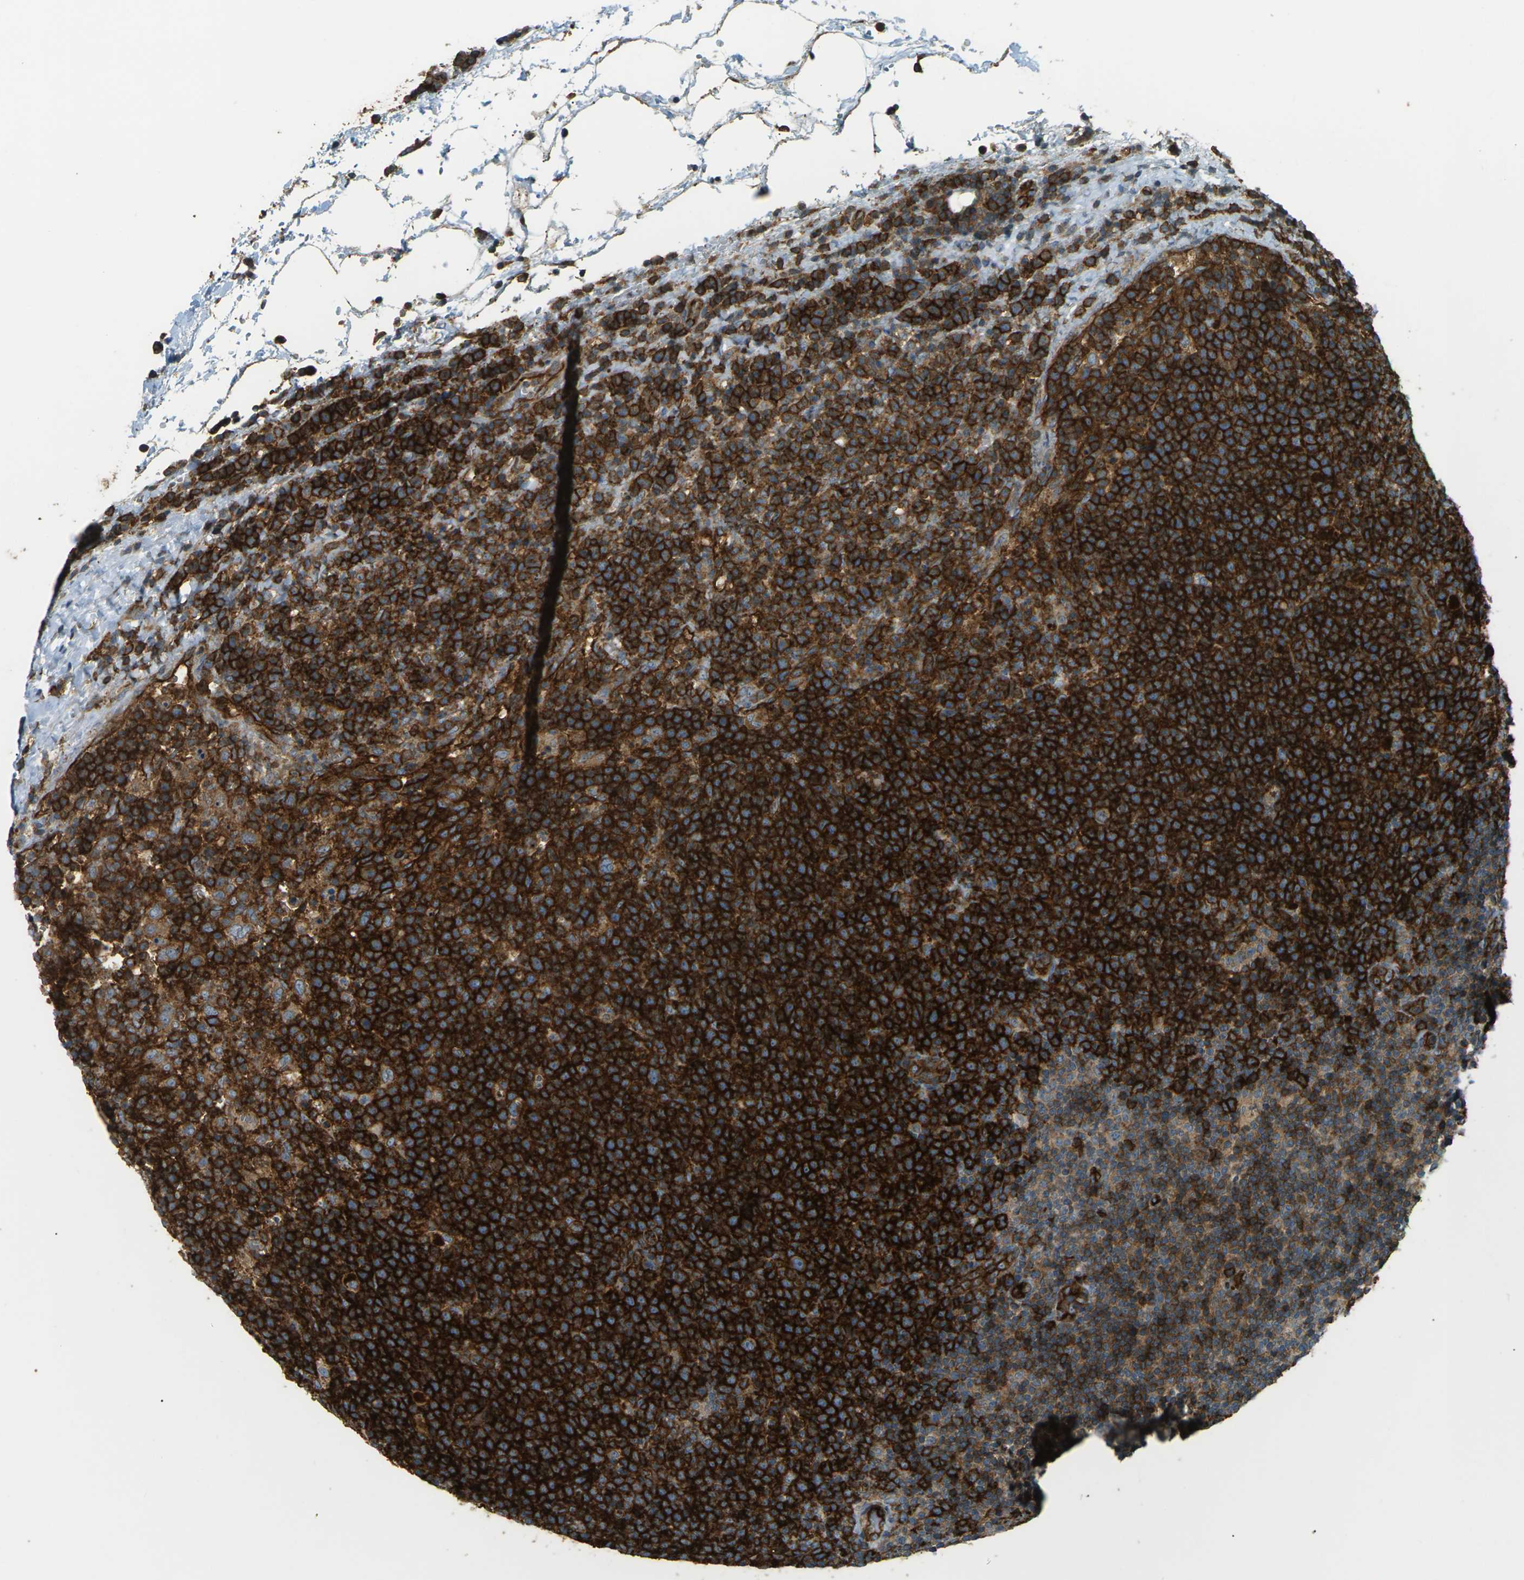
{"staining": {"intensity": "strong", "quantity": ">75%", "location": "cytoplasmic/membranous"}, "tissue": "lymphoma", "cell_type": "Tumor cells", "image_type": "cancer", "snomed": [{"axis": "morphology", "description": "Malignant lymphoma, non-Hodgkin's type, High grade"}, {"axis": "topography", "description": "Lymph node"}], "caption": "Immunohistochemical staining of malignant lymphoma, non-Hodgkin's type (high-grade) exhibits strong cytoplasmic/membranous protein expression in about >75% of tumor cells. (Brightfield microscopy of DAB IHC at high magnification).", "gene": "S1PR1", "patient": {"sex": "male", "age": 61}}